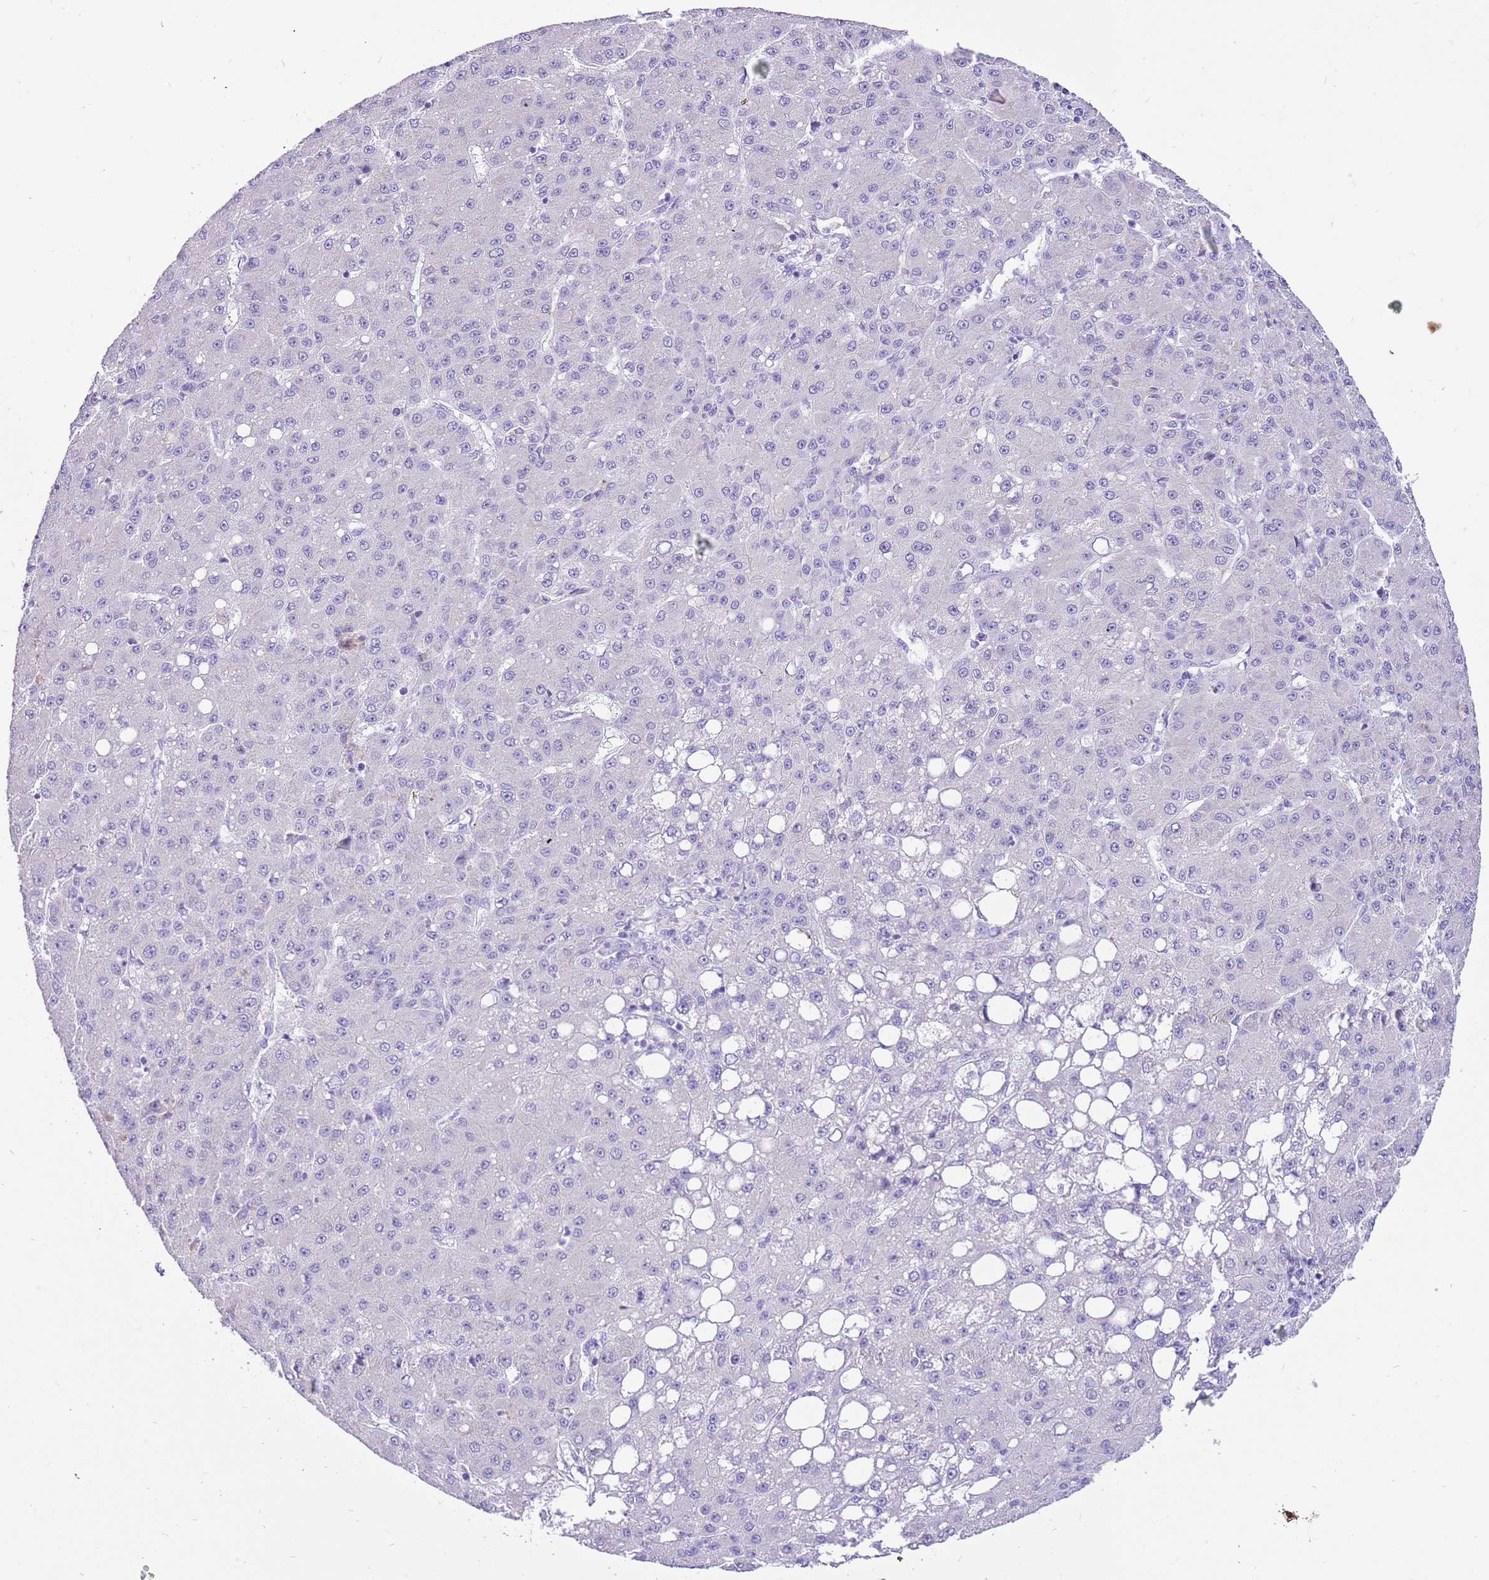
{"staining": {"intensity": "negative", "quantity": "none", "location": "none"}, "tissue": "liver cancer", "cell_type": "Tumor cells", "image_type": "cancer", "snomed": [{"axis": "morphology", "description": "Carcinoma, Hepatocellular, NOS"}, {"axis": "topography", "description": "Liver"}], "caption": "There is no significant staining in tumor cells of liver cancer (hepatocellular carcinoma).", "gene": "R3HDM4", "patient": {"sex": "male", "age": 67}}